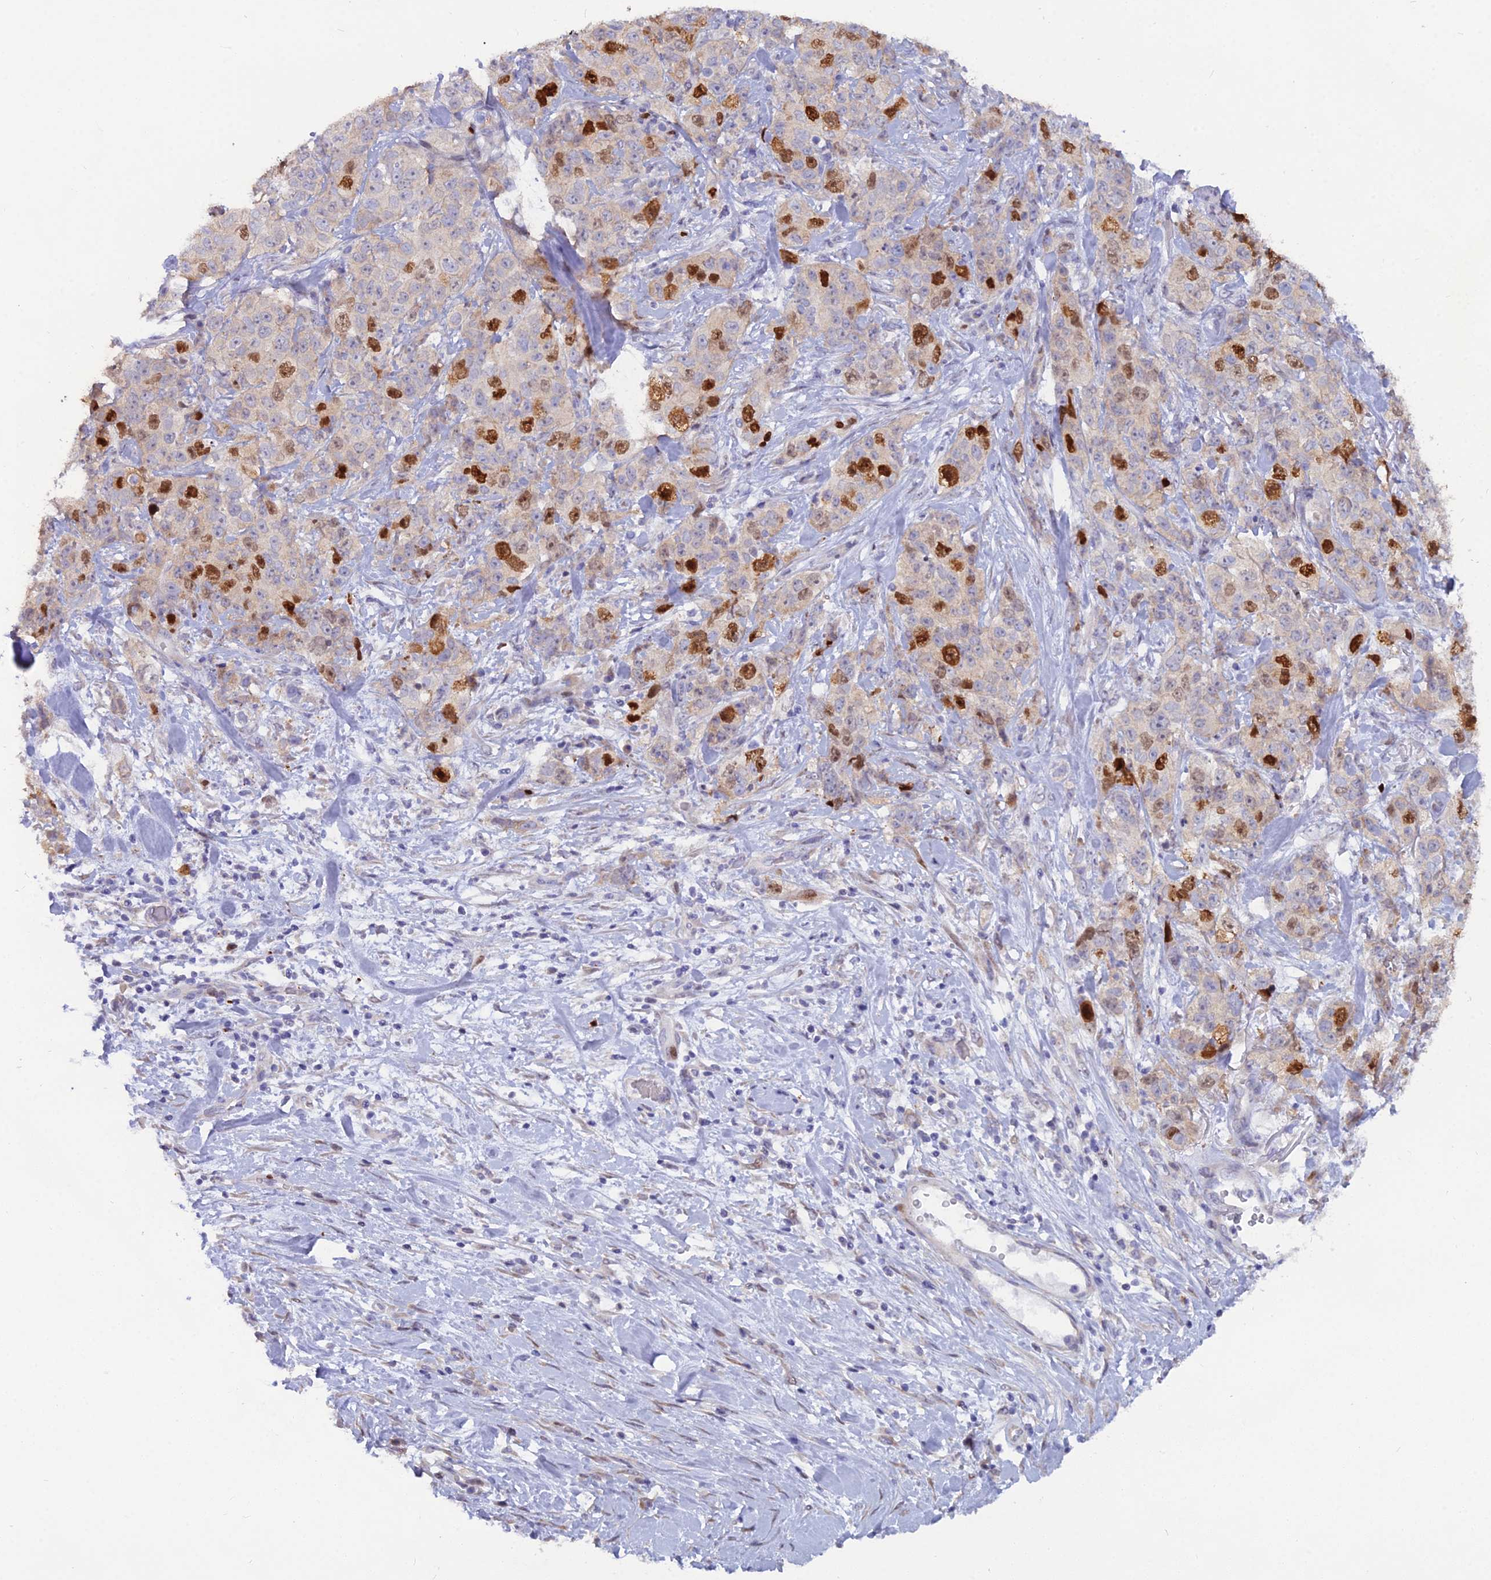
{"staining": {"intensity": "strong", "quantity": "<25%", "location": "nuclear"}, "tissue": "stomach cancer", "cell_type": "Tumor cells", "image_type": "cancer", "snomed": [{"axis": "morphology", "description": "Adenocarcinoma, NOS"}, {"axis": "topography", "description": "Stomach"}], "caption": "IHC image of neoplastic tissue: human stomach cancer (adenocarcinoma) stained using immunohistochemistry (IHC) shows medium levels of strong protein expression localized specifically in the nuclear of tumor cells, appearing as a nuclear brown color.", "gene": "NUSAP1", "patient": {"sex": "male", "age": 48}}